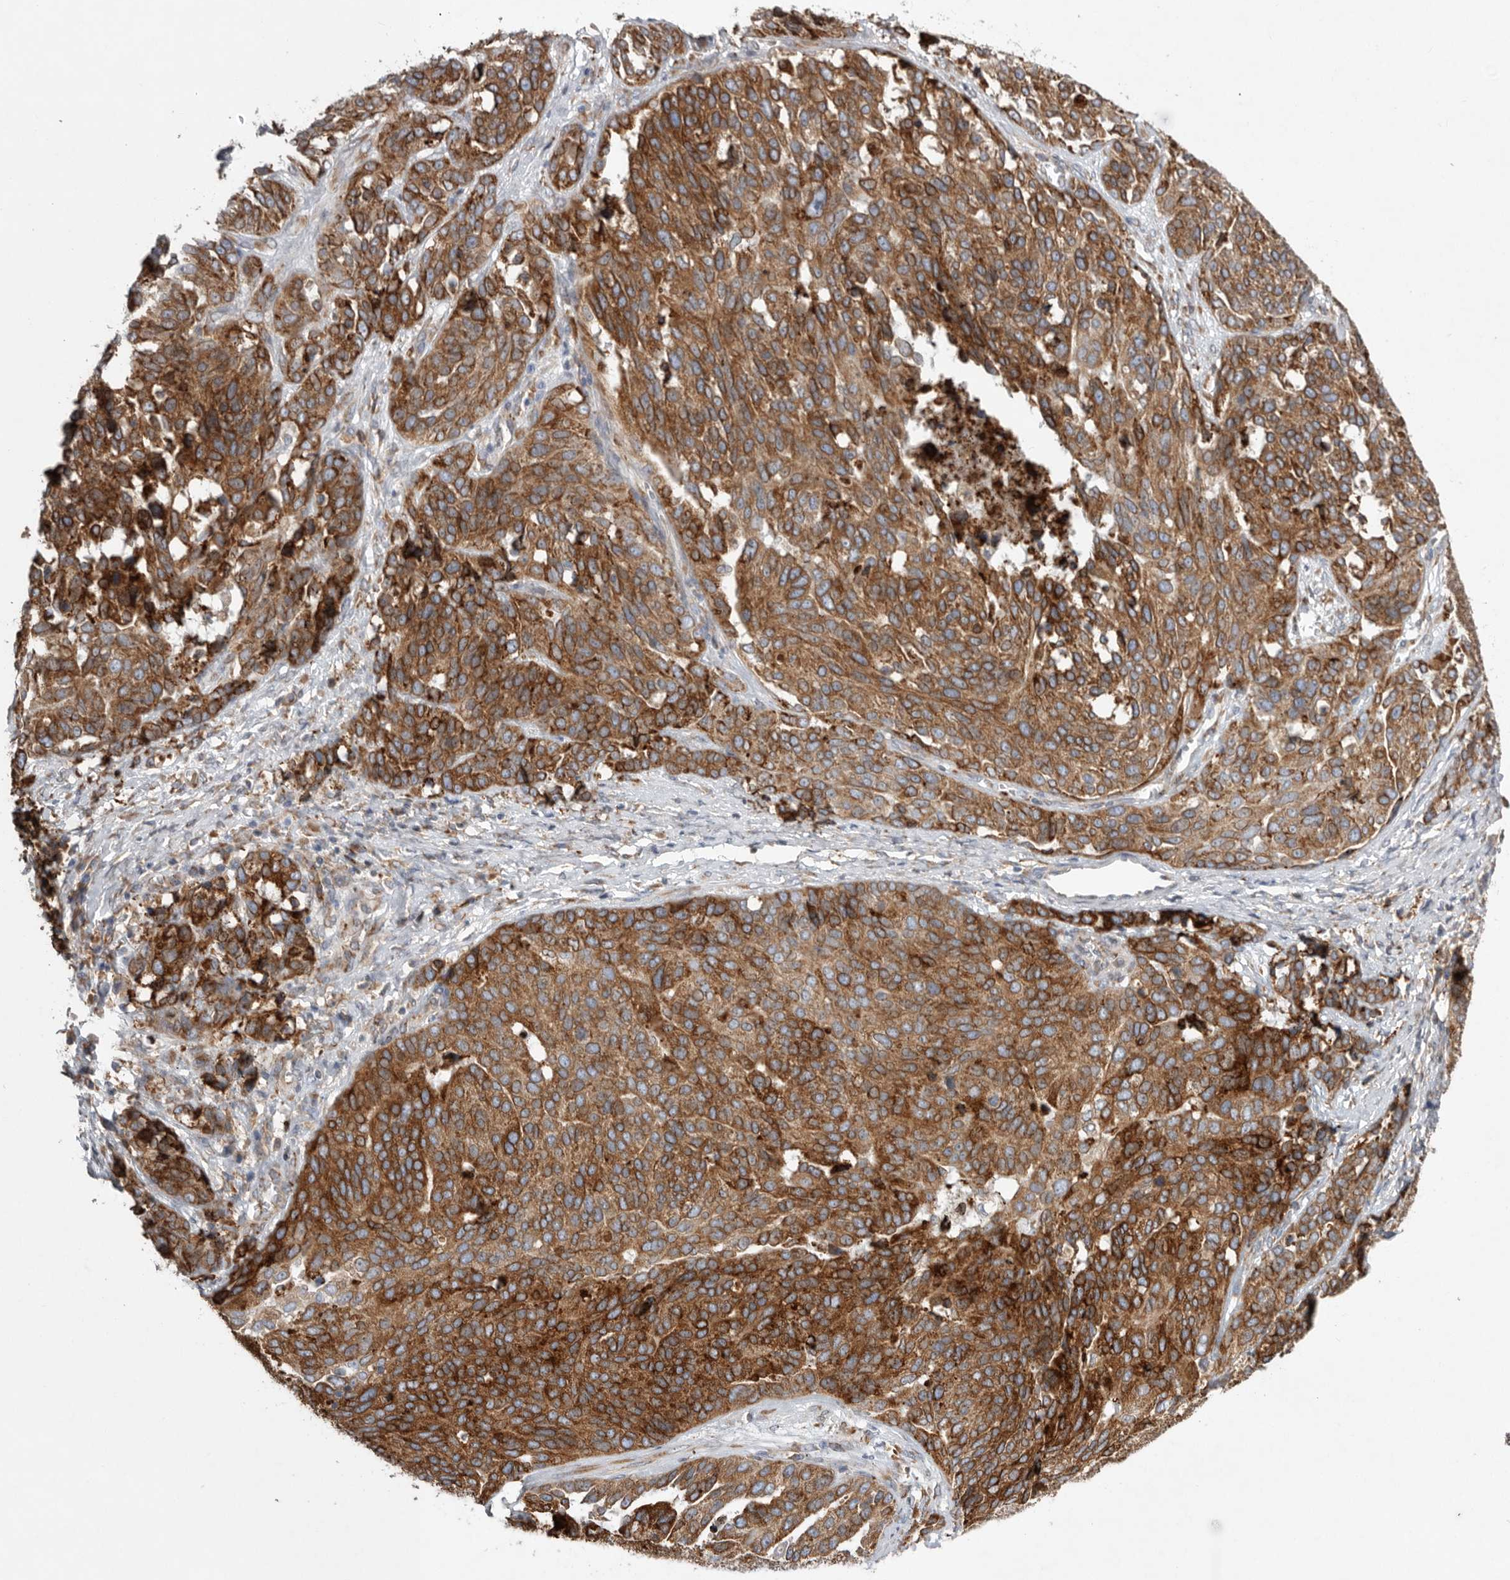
{"staining": {"intensity": "moderate", "quantity": ">75%", "location": "cytoplasmic/membranous"}, "tissue": "ovarian cancer", "cell_type": "Tumor cells", "image_type": "cancer", "snomed": [{"axis": "morphology", "description": "Cystadenocarcinoma, serous, NOS"}, {"axis": "topography", "description": "Ovary"}], "caption": "Immunohistochemistry staining of ovarian cancer (serous cystadenocarcinoma), which shows medium levels of moderate cytoplasmic/membranous expression in about >75% of tumor cells indicating moderate cytoplasmic/membranous protein staining. The staining was performed using DAB (3,3'-diaminobenzidine) (brown) for protein detection and nuclei were counterstained in hematoxylin (blue).", "gene": "GANAB", "patient": {"sex": "female", "age": 44}}